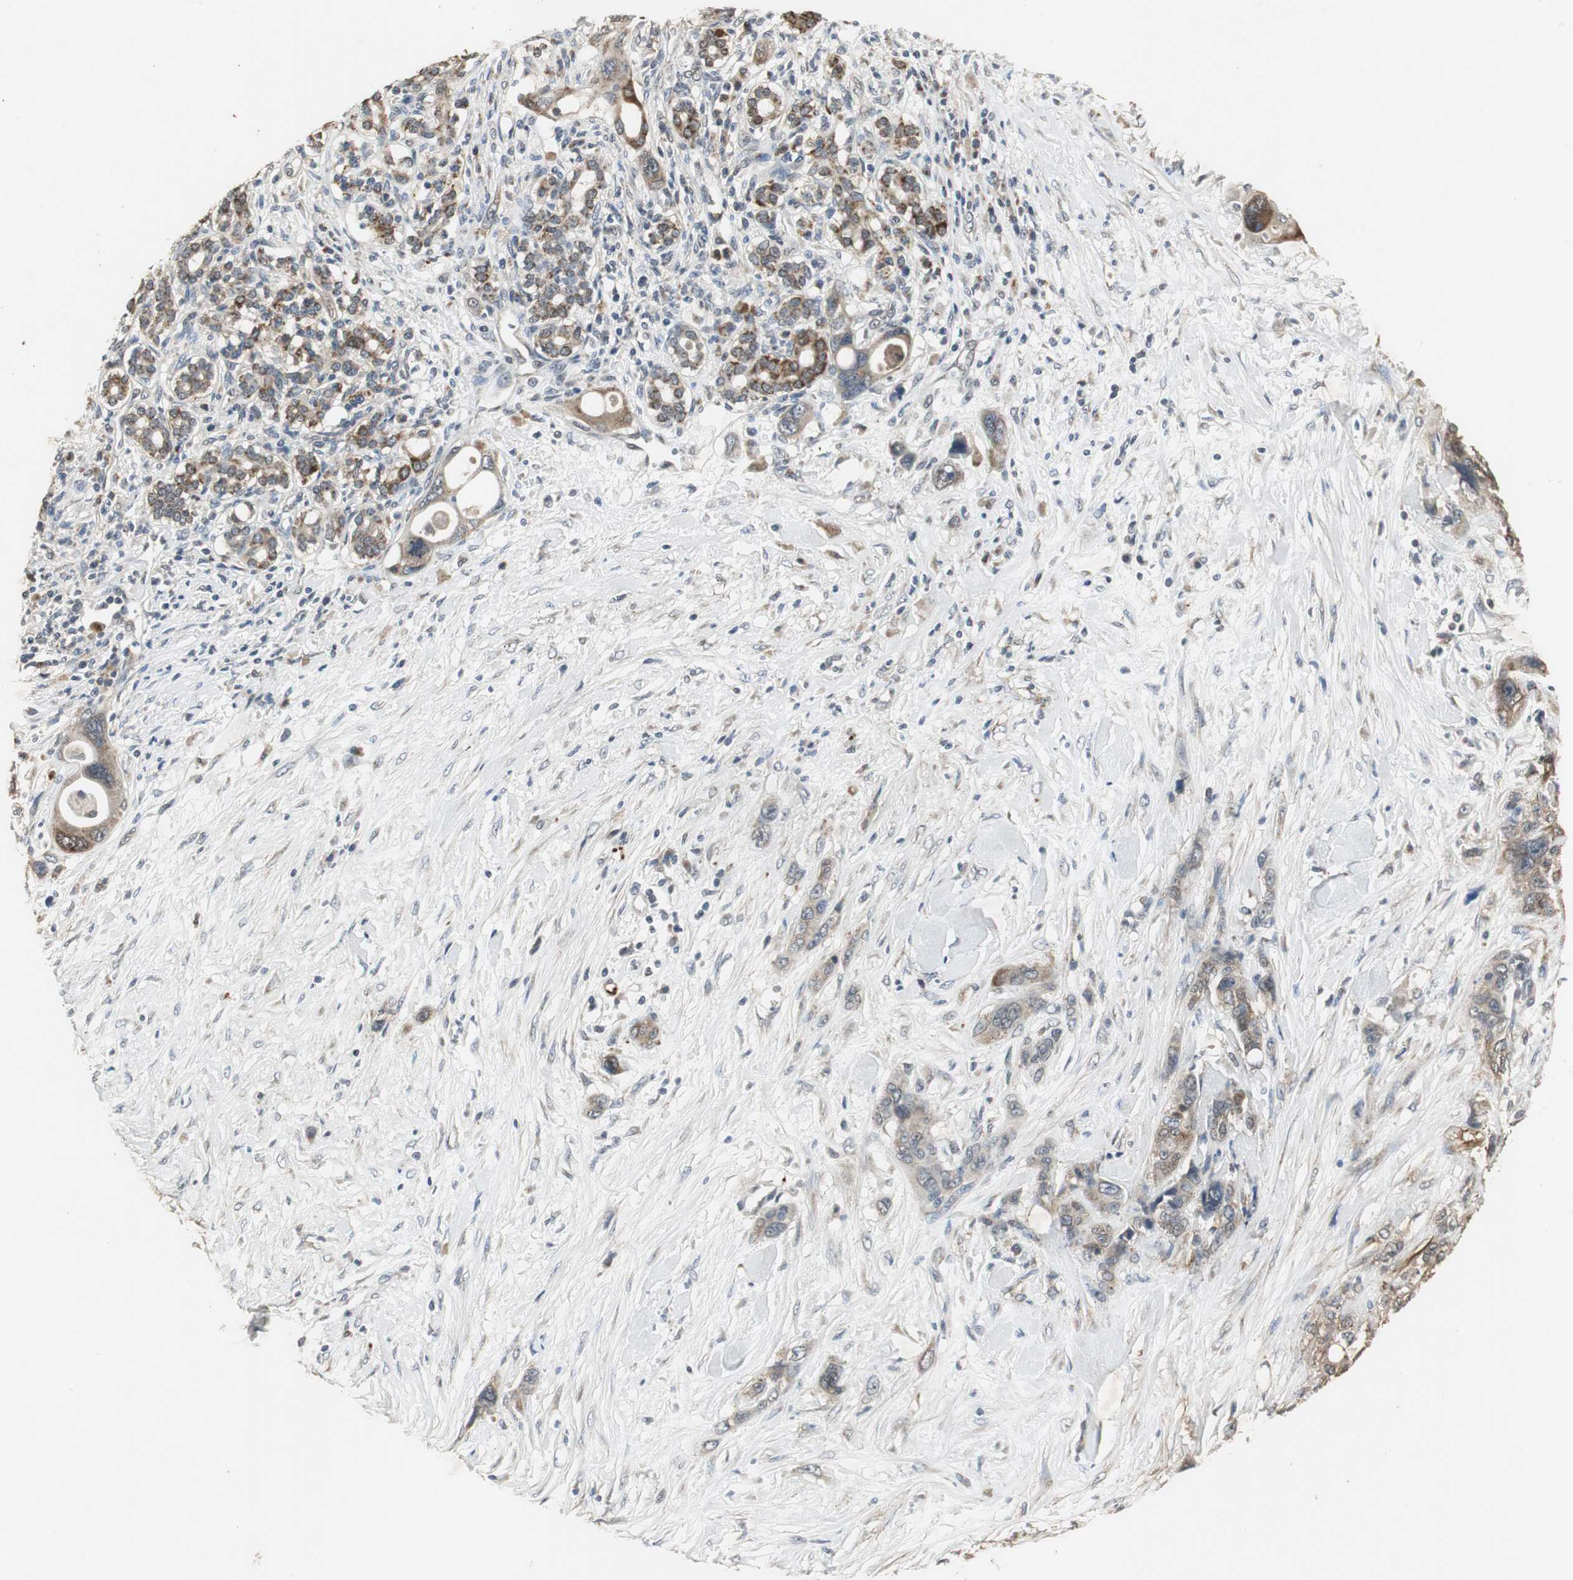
{"staining": {"intensity": "moderate", "quantity": ">75%", "location": "cytoplasmic/membranous"}, "tissue": "pancreatic cancer", "cell_type": "Tumor cells", "image_type": "cancer", "snomed": [{"axis": "morphology", "description": "Adenocarcinoma, NOS"}, {"axis": "topography", "description": "Pancreas"}], "caption": "Protein analysis of pancreatic adenocarcinoma tissue displays moderate cytoplasmic/membranous positivity in approximately >75% of tumor cells.", "gene": "JTB", "patient": {"sex": "male", "age": 46}}